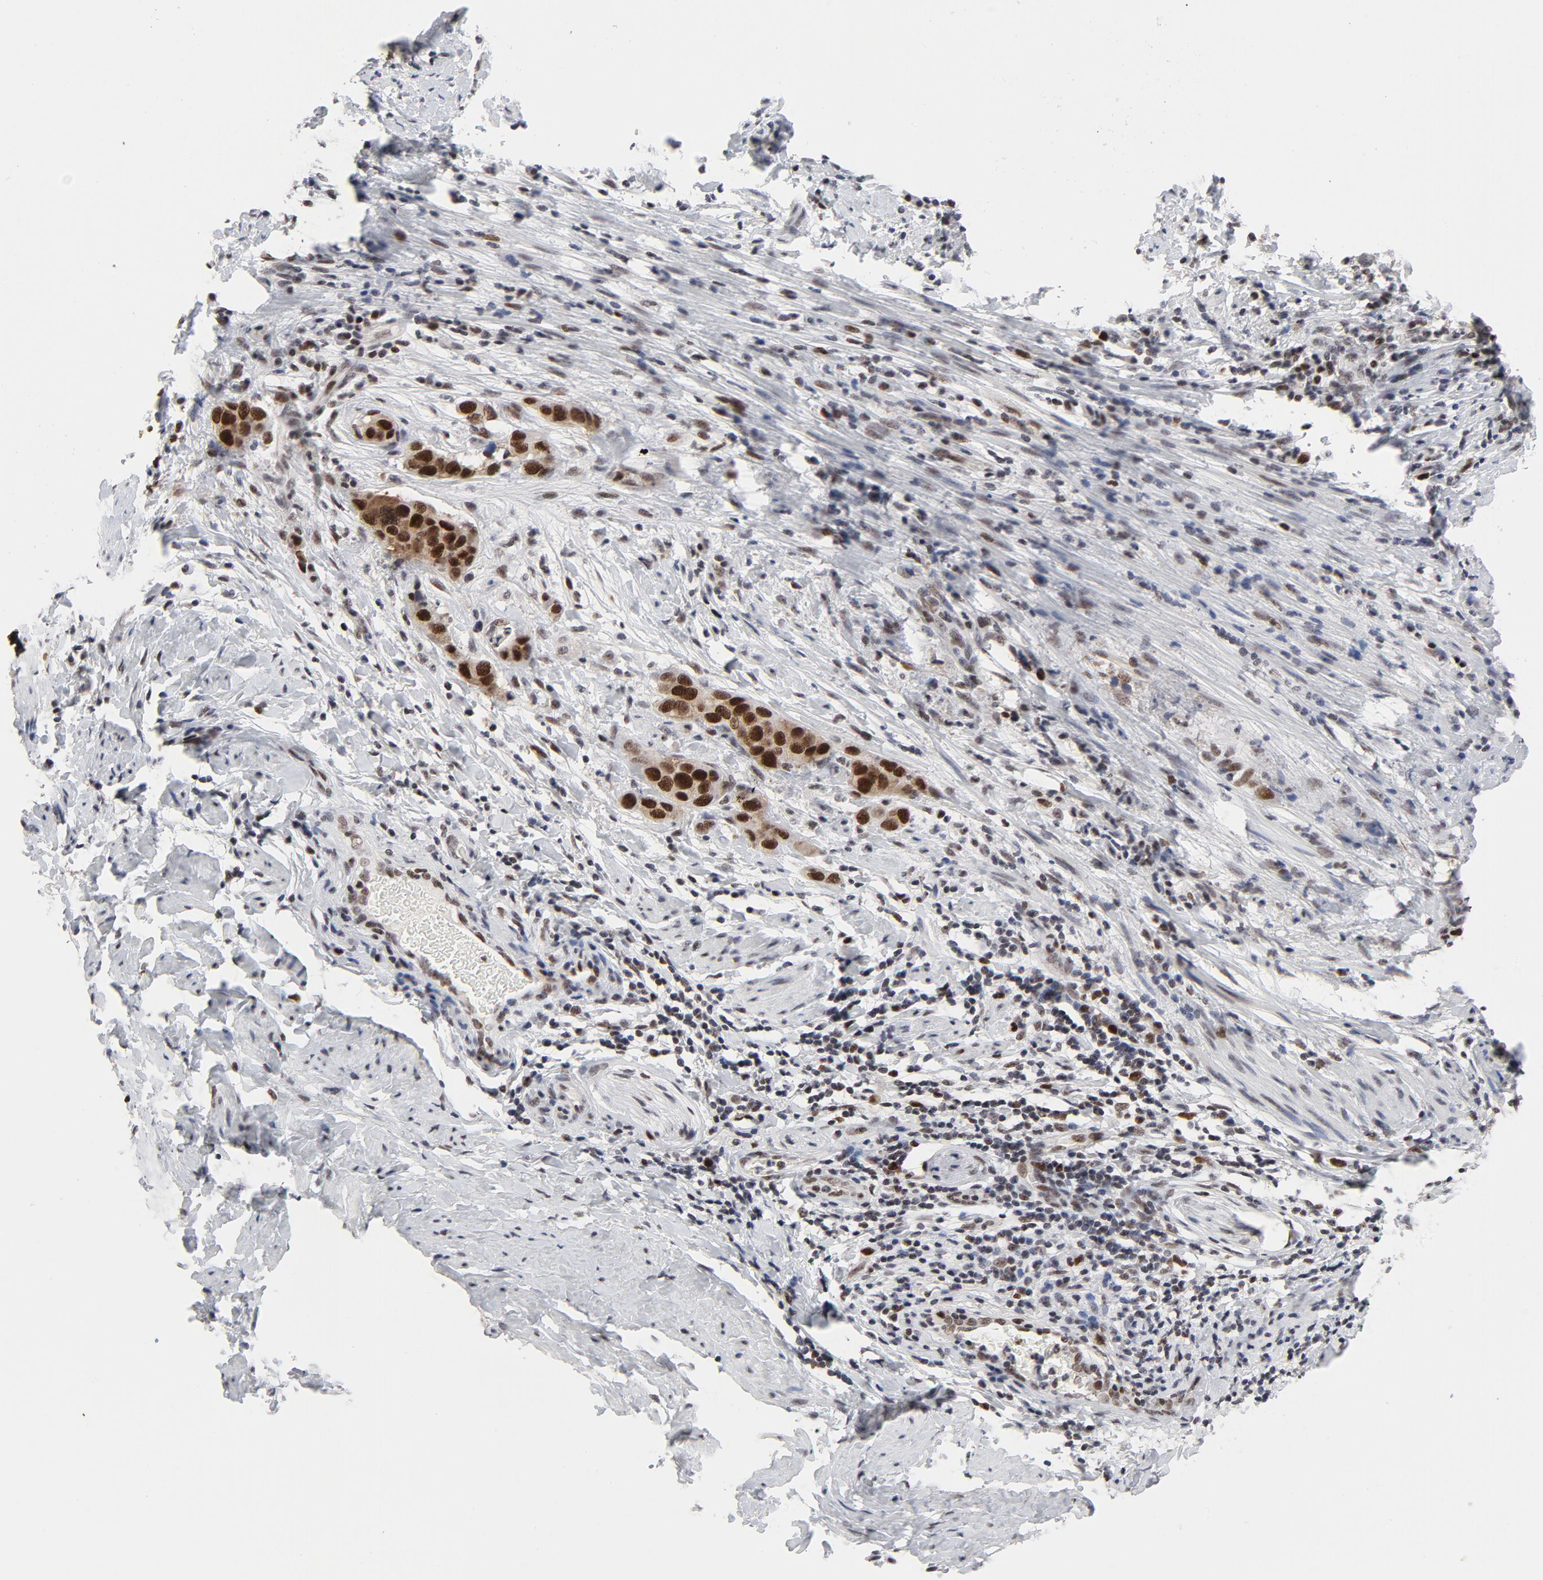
{"staining": {"intensity": "strong", "quantity": ">75%", "location": "cytoplasmic/membranous,nuclear"}, "tissue": "cervical cancer", "cell_type": "Tumor cells", "image_type": "cancer", "snomed": [{"axis": "morphology", "description": "Squamous cell carcinoma, NOS"}, {"axis": "topography", "description": "Cervix"}], "caption": "Immunohistochemistry (IHC) of cervical cancer (squamous cell carcinoma) shows high levels of strong cytoplasmic/membranous and nuclear staining in approximately >75% of tumor cells. The protein is stained brown, and the nuclei are stained in blue (DAB IHC with brightfield microscopy, high magnification).", "gene": "RFC4", "patient": {"sex": "female", "age": 54}}